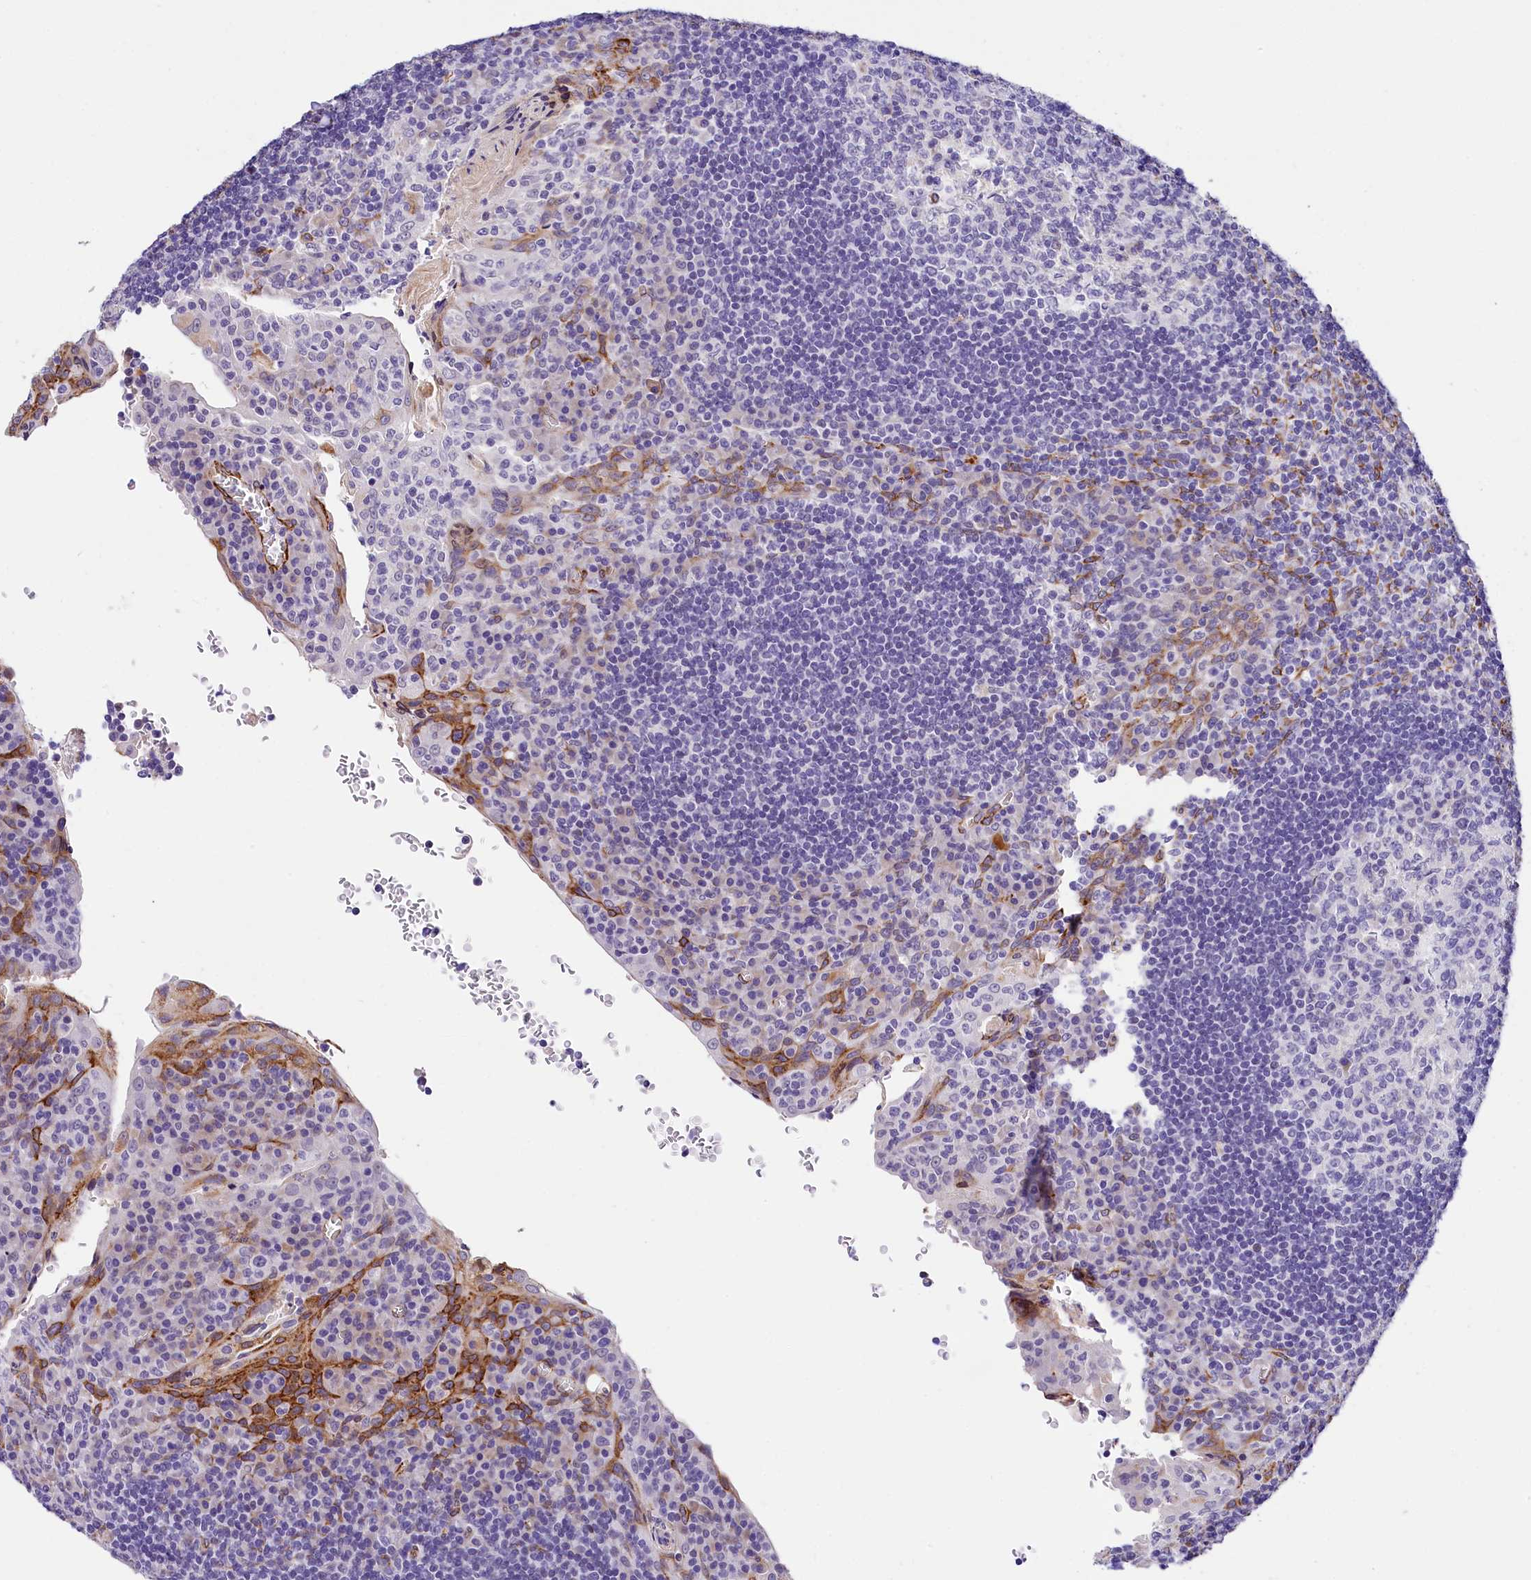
{"staining": {"intensity": "negative", "quantity": "none", "location": "none"}, "tissue": "tonsil", "cell_type": "Germinal center cells", "image_type": "normal", "snomed": [{"axis": "morphology", "description": "Normal tissue, NOS"}, {"axis": "topography", "description": "Tonsil"}], "caption": "DAB immunohistochemical staining of benign human tonsil shows no significant staining in germinal center cells. (DAB immunohistochemistry with hematoxylin counter stain).", "gene": "ITGA1", "patient": {"sex": "male", "age": 17}}